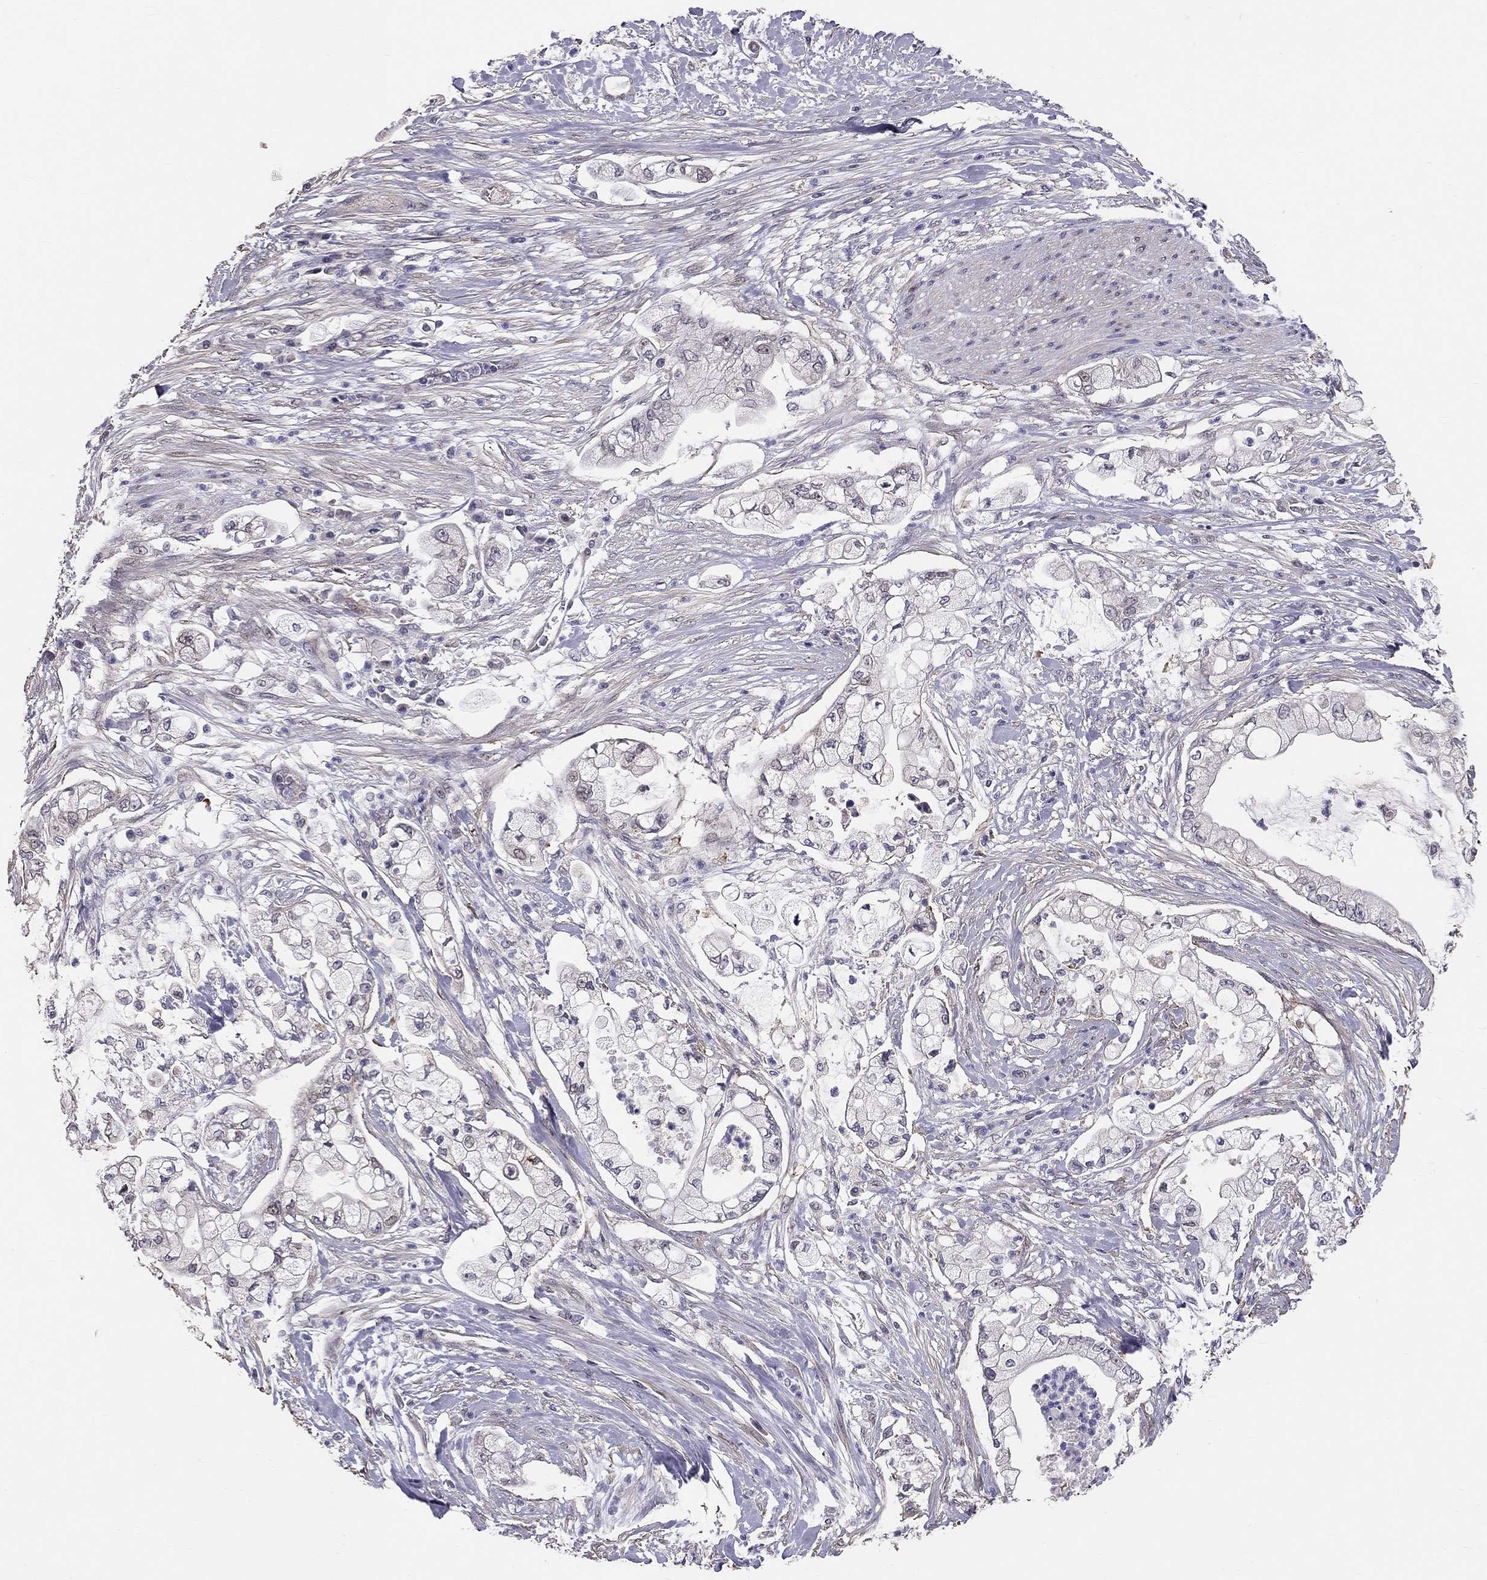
{"staining": {"intensity": "moderate", "quantity": "25%-75%", "location": "cytoplasmic/membranous"}, "tissue": "pancreatic cancer", "cell_type": "Tumor cells", "image_type": "cancer", "snomed": [{"axis": "morphology", "description": "Adenocarcinoma, NOS"}, {"axis": "topography", "description": "Pancreas"}], "caption": "Moderate cytoplasmic/membranous positivity for a protein is present in approximately 25%-75% of tumor cells of adenocarcinoma (pancreatic) using IHC.", "gene": "GJB4", "patient": {"sex": "female", "age": 69}}